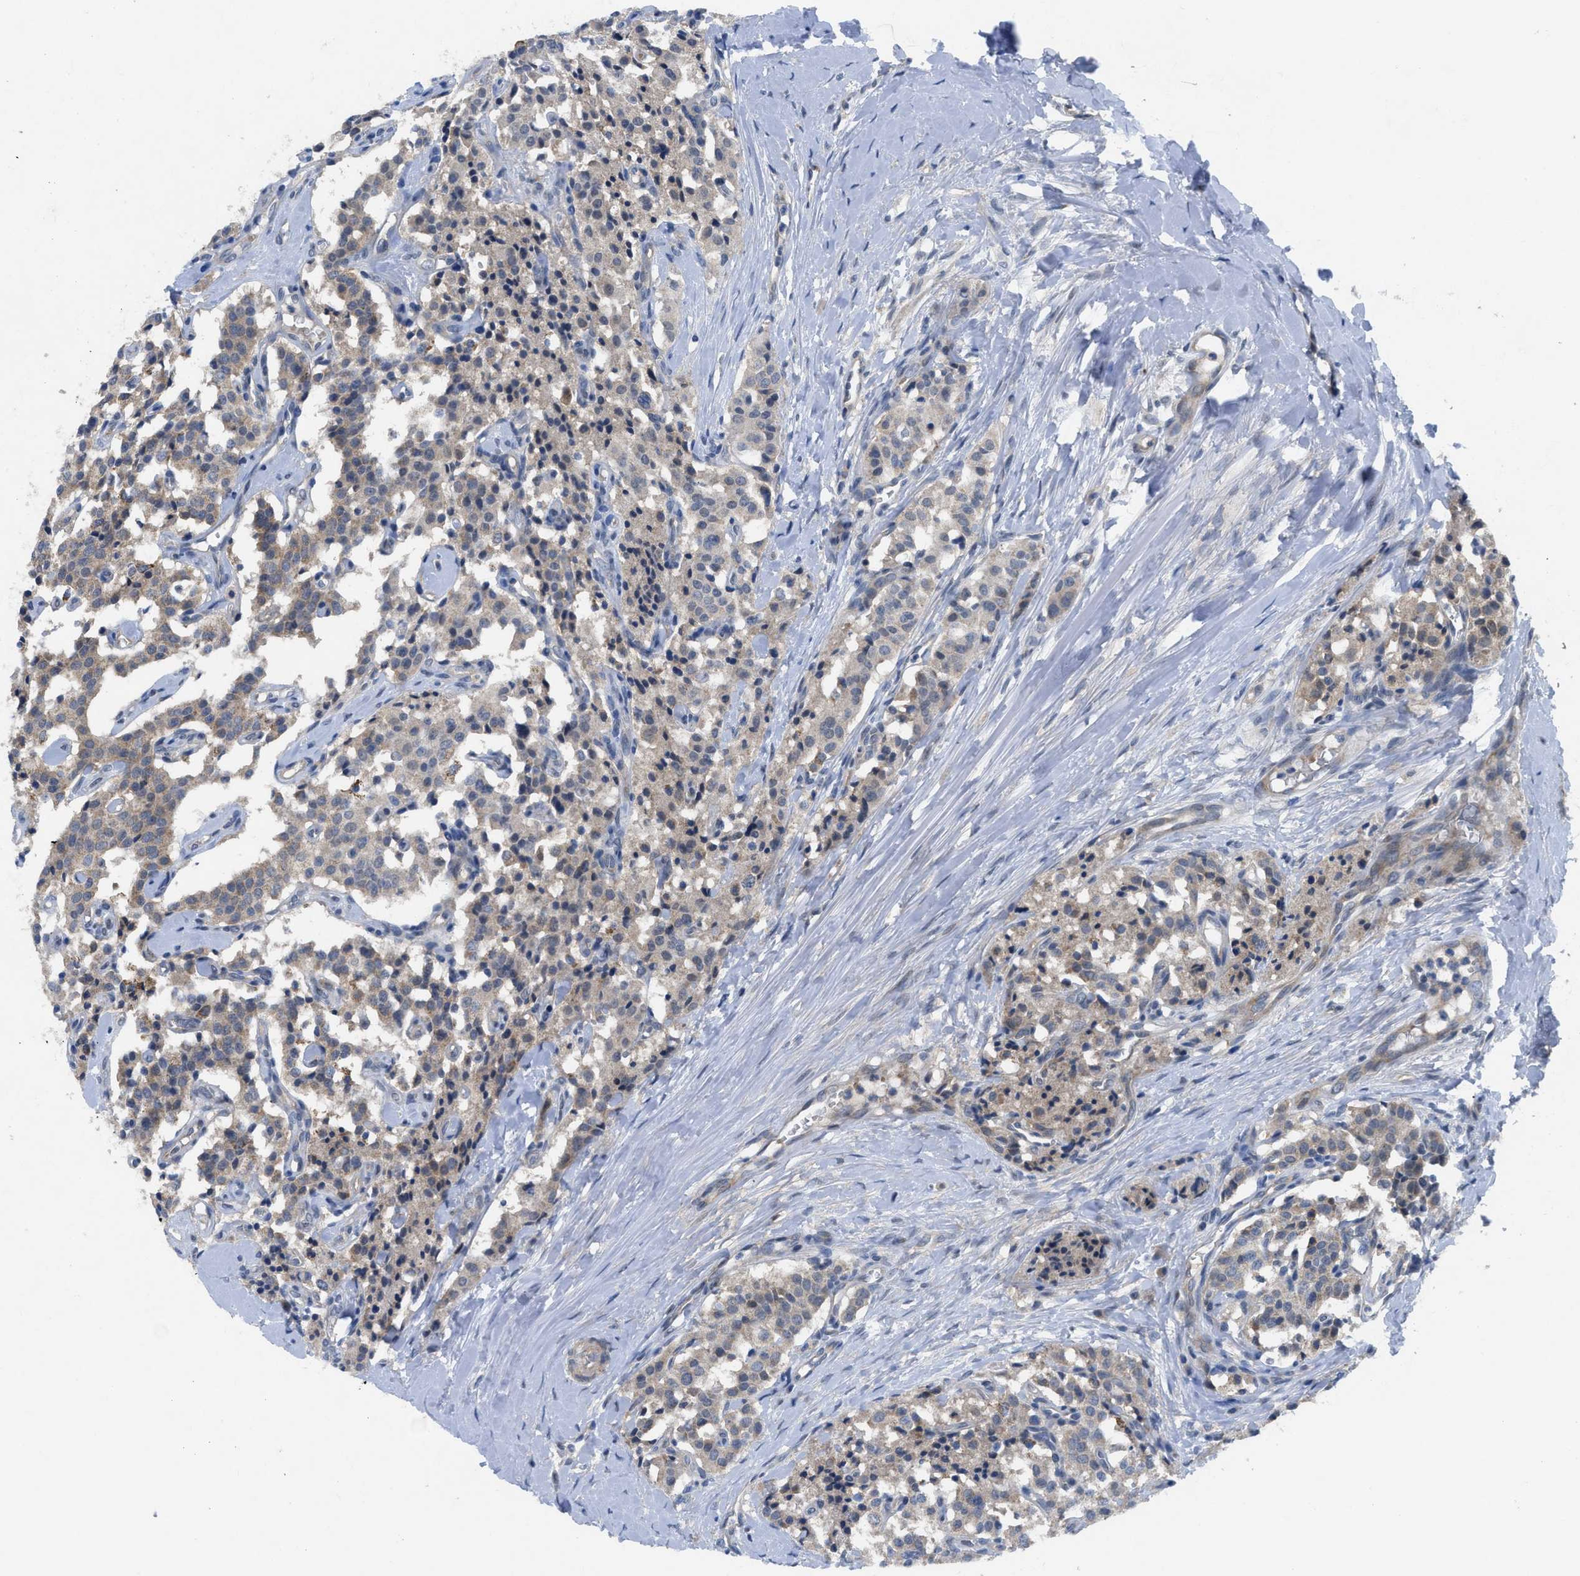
{"staining": {"intensity": "weak", "quantity": ">75%", "location": "cytoplasmic/membranous"}, "tissue": "carcinoid", "cell_type": "Tumor cells", "image_type": "cancer", "snomed": [{"axis": "morphology", "description": "Carcinoid, malignant, NOS"}, {"axis": "topography", "description": "Lung"}], "caption": "Carcinoid (malignant) stained with a brown dye exhibits weak cytoplasmic/membranous positive staining in approximately >75% of tumor cells.", "gene": "PANX1", "patient": {"sex": "male", "age": 30}}